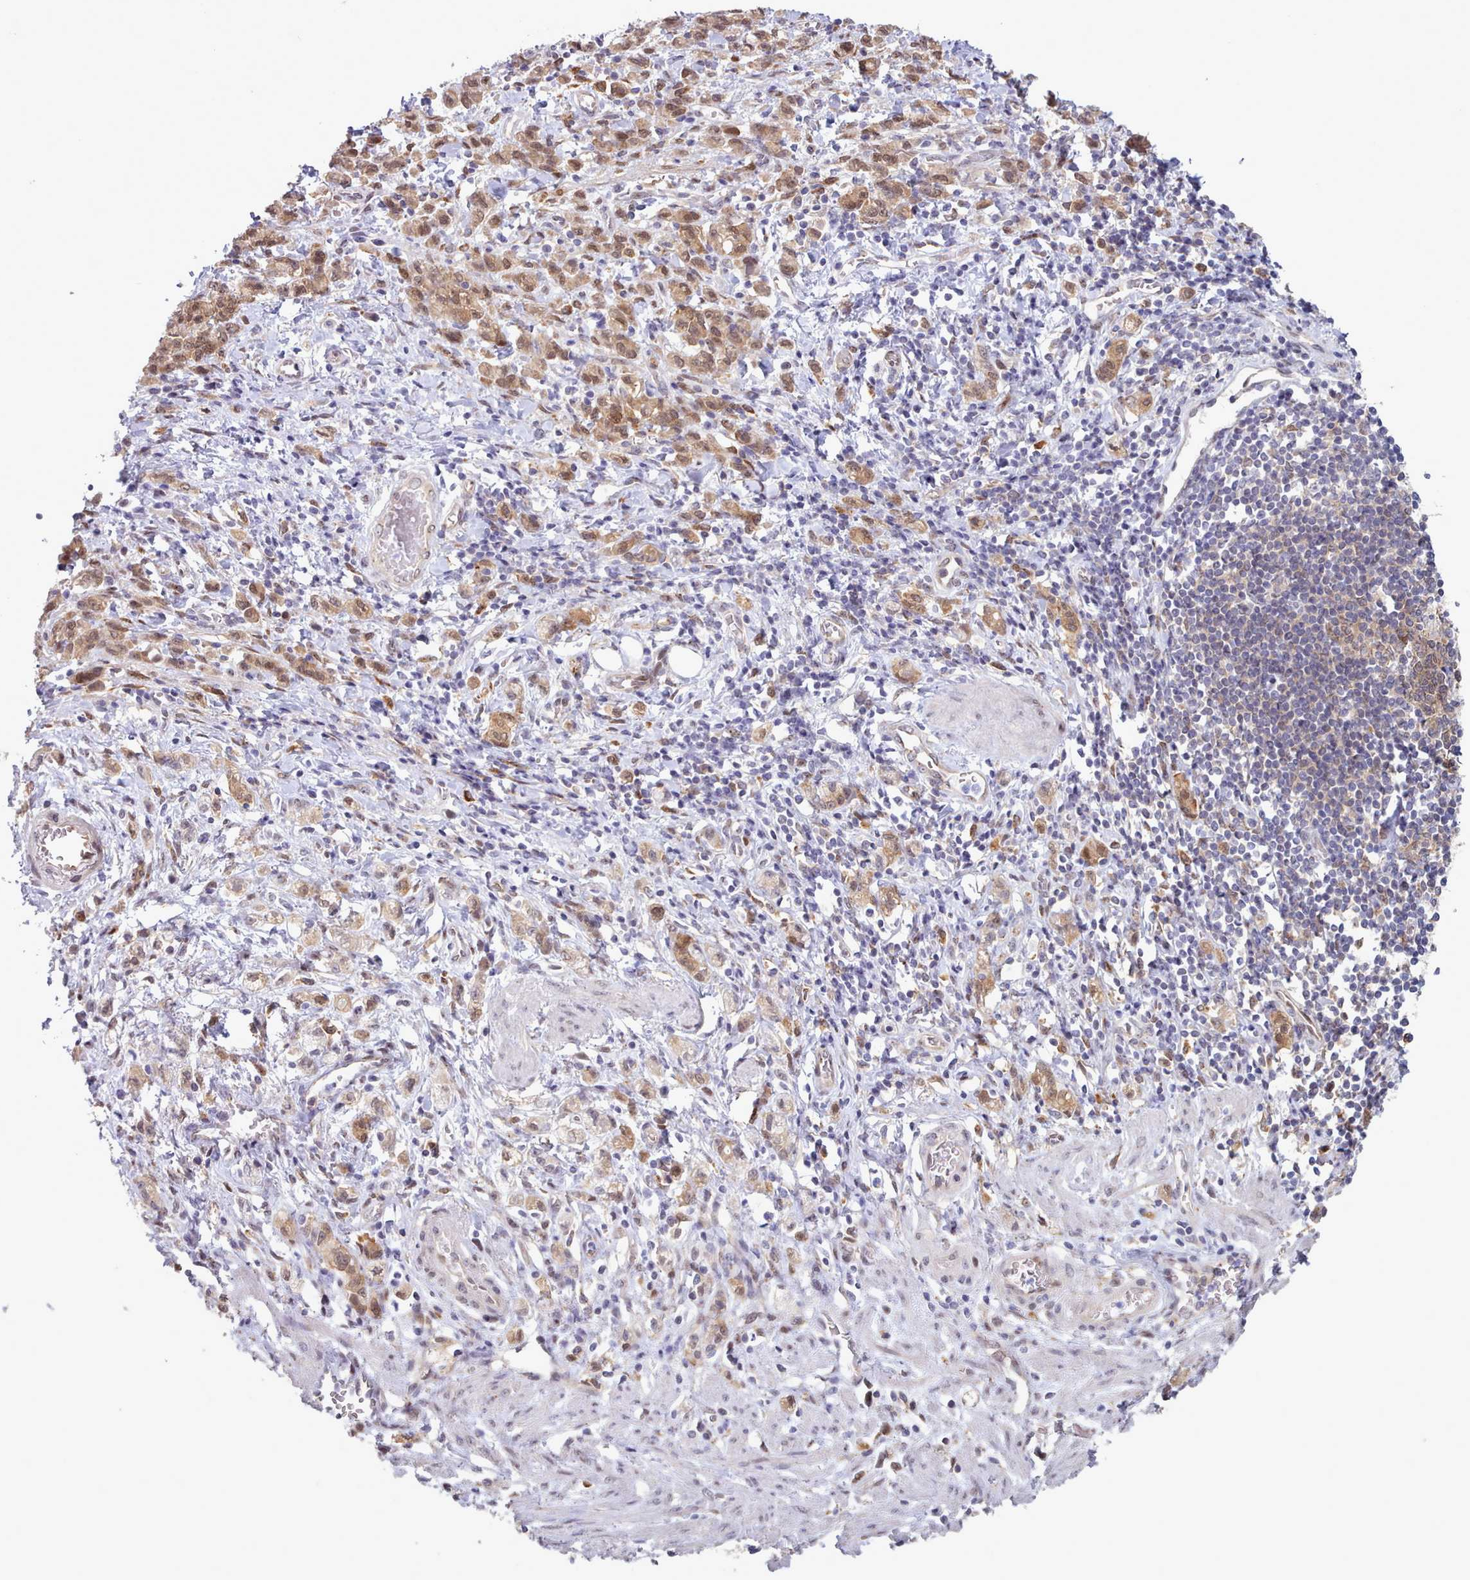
{"staining": {"intensity": "moderate", "quantity": ">75%", "location": "cytoplasmic/membranous,nuclear"}, "tissue": "stomach cancer", "cell_type": "Tumor cells", "image_type": "cancer", "snomed": [{"axis": "morphology", "description": "Adenocarcinoma, NOS"}, {"axis": "topography", "description": "Stomach"}], "caption": "A photomicrograph of stomach cancer (adenocarcinoma) stained for a protein demonstrates moderate cytoplasmic/membranous and nuclear brown staining in tumor cells. The staining is performed using DAB brown chromogen to label protein expression. The nuclei are counter-stained blue using hematoxylin.", "gene": "CES3", "patient": {"sex": "male", "age": 77}}